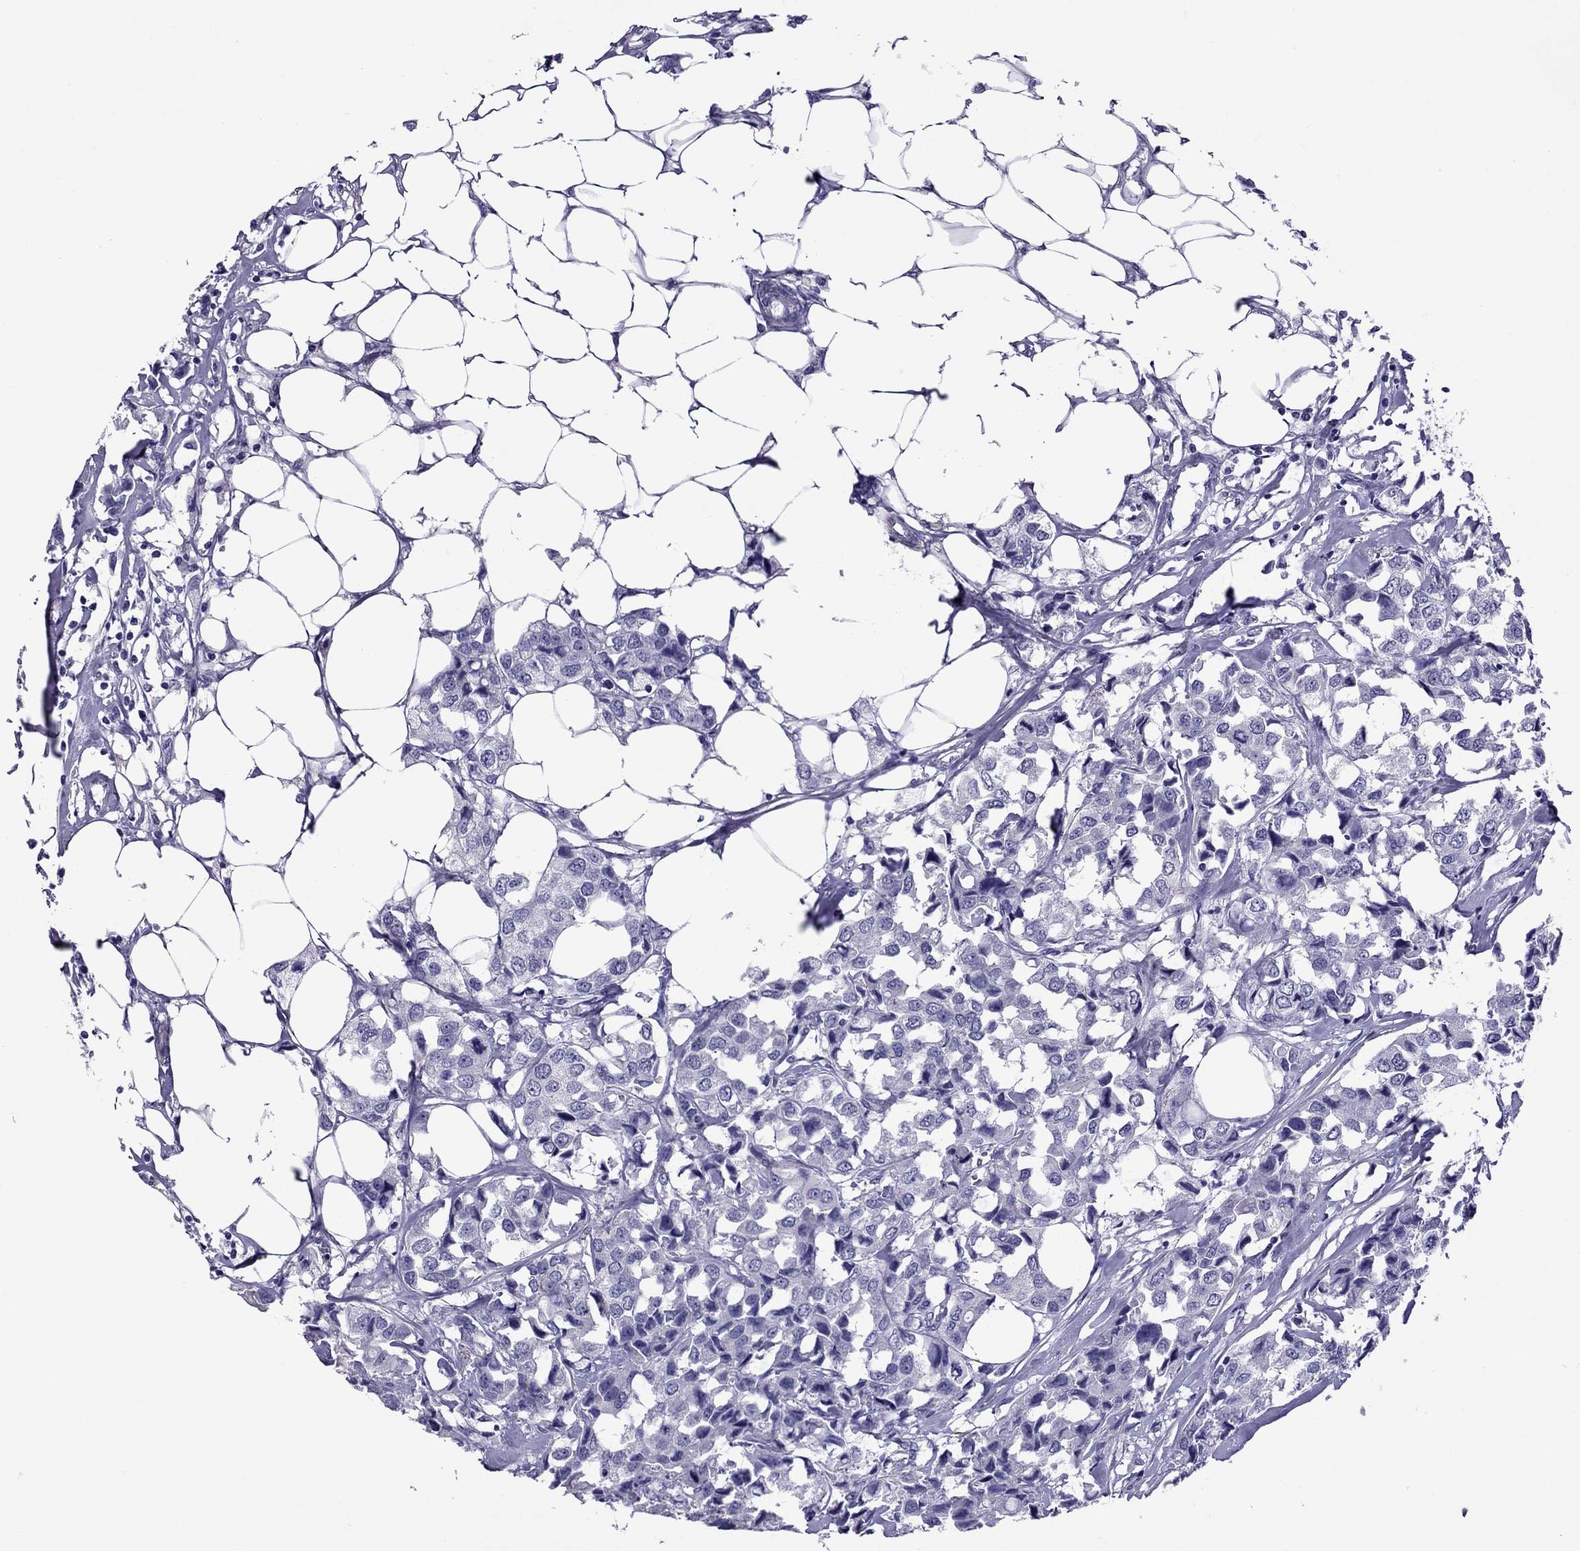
{"staining": {"intensity": "negative", "quantity": "none", "location": "none"}, "tissue": "breast cancer", "cell_type": "Tumor cells", "image_type": "cancer", "snomed": [{"axis": "morphology", "description": "Duct carcinoma"}, {"axis": "topography", "description": "Breast"}], "caption": "Tumor cells are negative for protein expression in human intraductal carcinoma (breast).", "gene": "CHRNA5", "patient": {"sex": "female", "age": 80}}